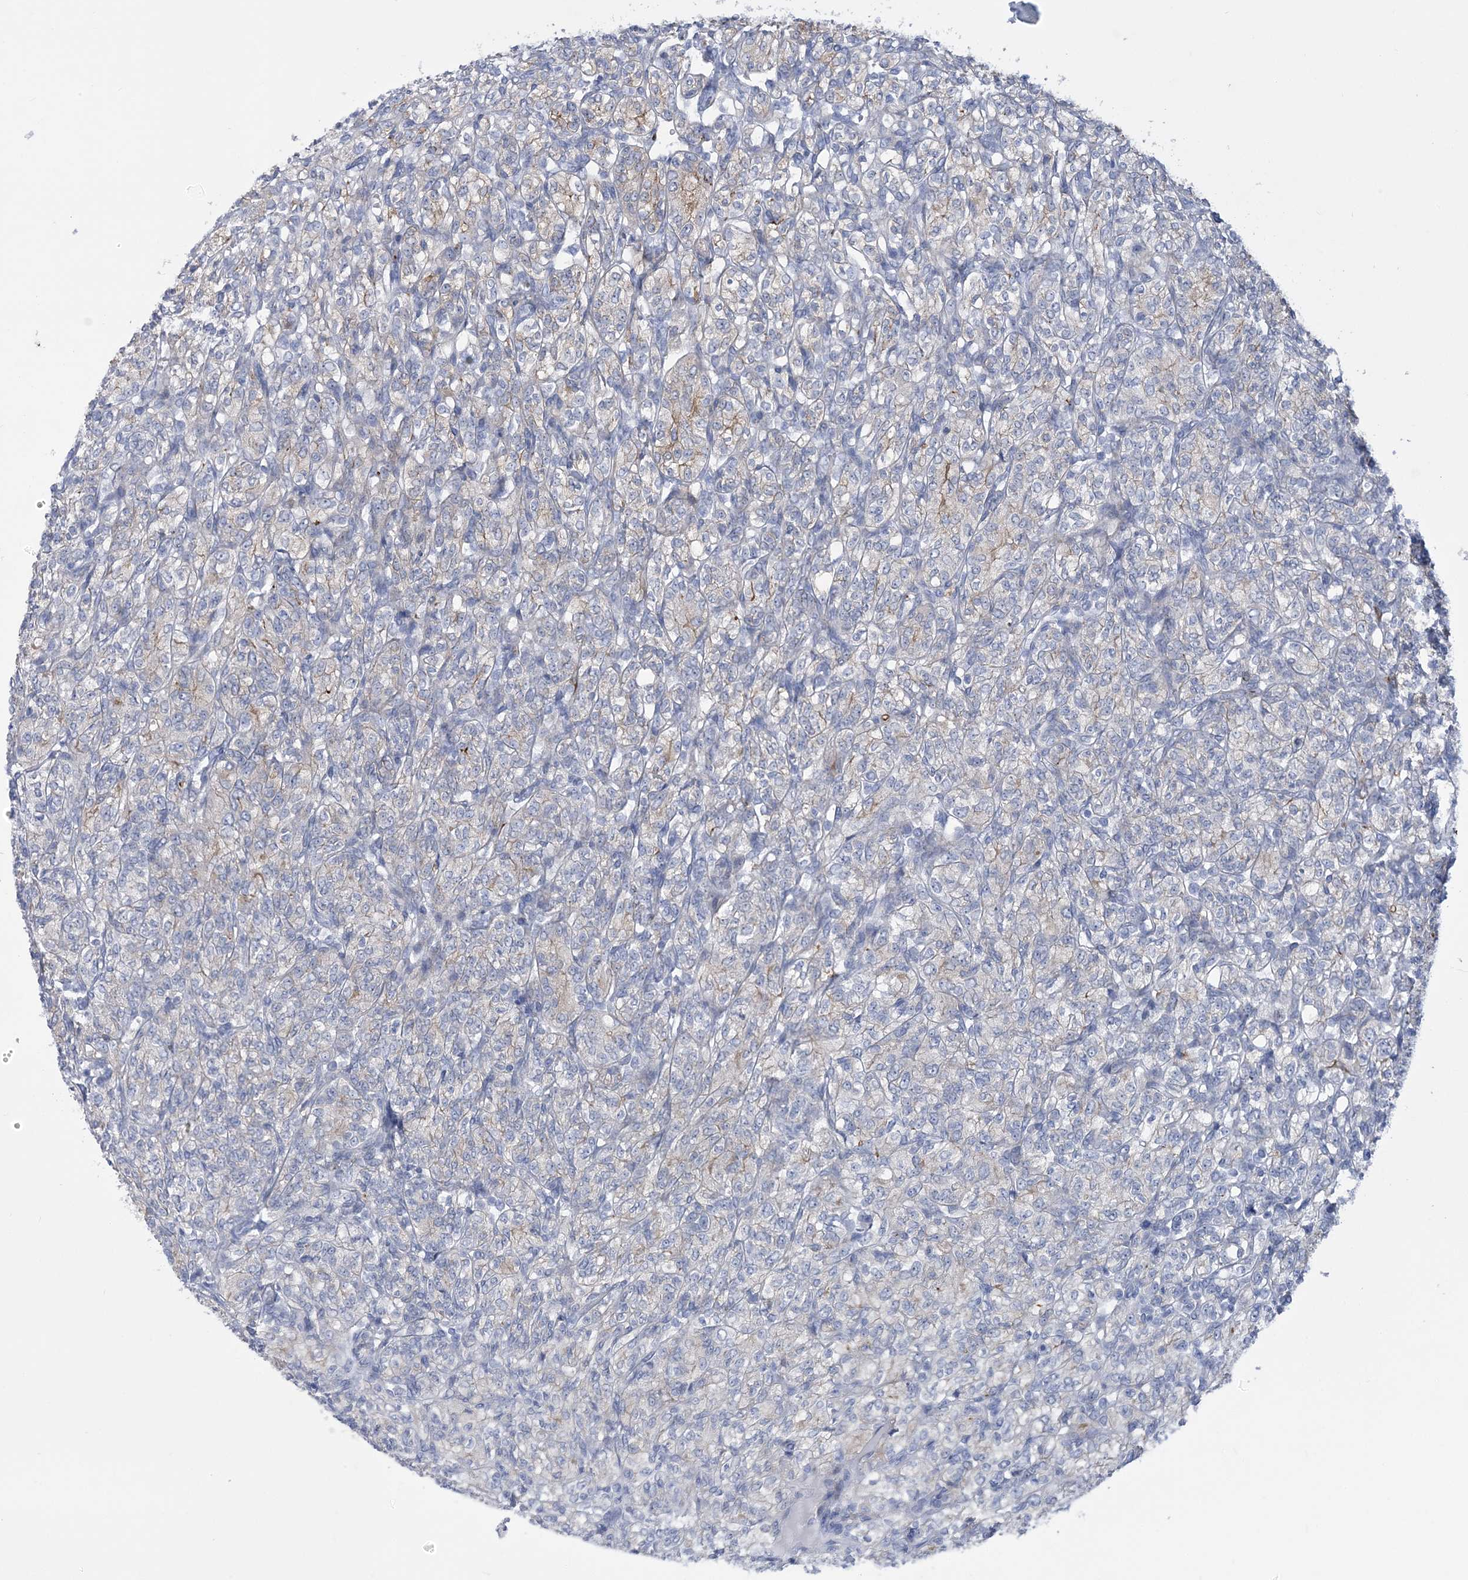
{"staining": {"intensity": "moderate", "quantity": "<25%", "location": "cytoplasmic/membranous"}, "tissue": "renal cancer", "cell_type": "Tumor cells", "image_type": "cancer", "snomed": [{"axis": "morphology", "description": "Adenocarcinoma, NOS"}, {"axis": "topography", "description": "Kidney"}], "caption": "Immunohistochemistry (IHC) of human renal adenocarcinoma displays low levels of moderate cytoplasmic/membranous staining in approximately <25% of tumor cells.", "gene": "RAB11FIP5", "patient": {"sex": "male", "age": 77}}